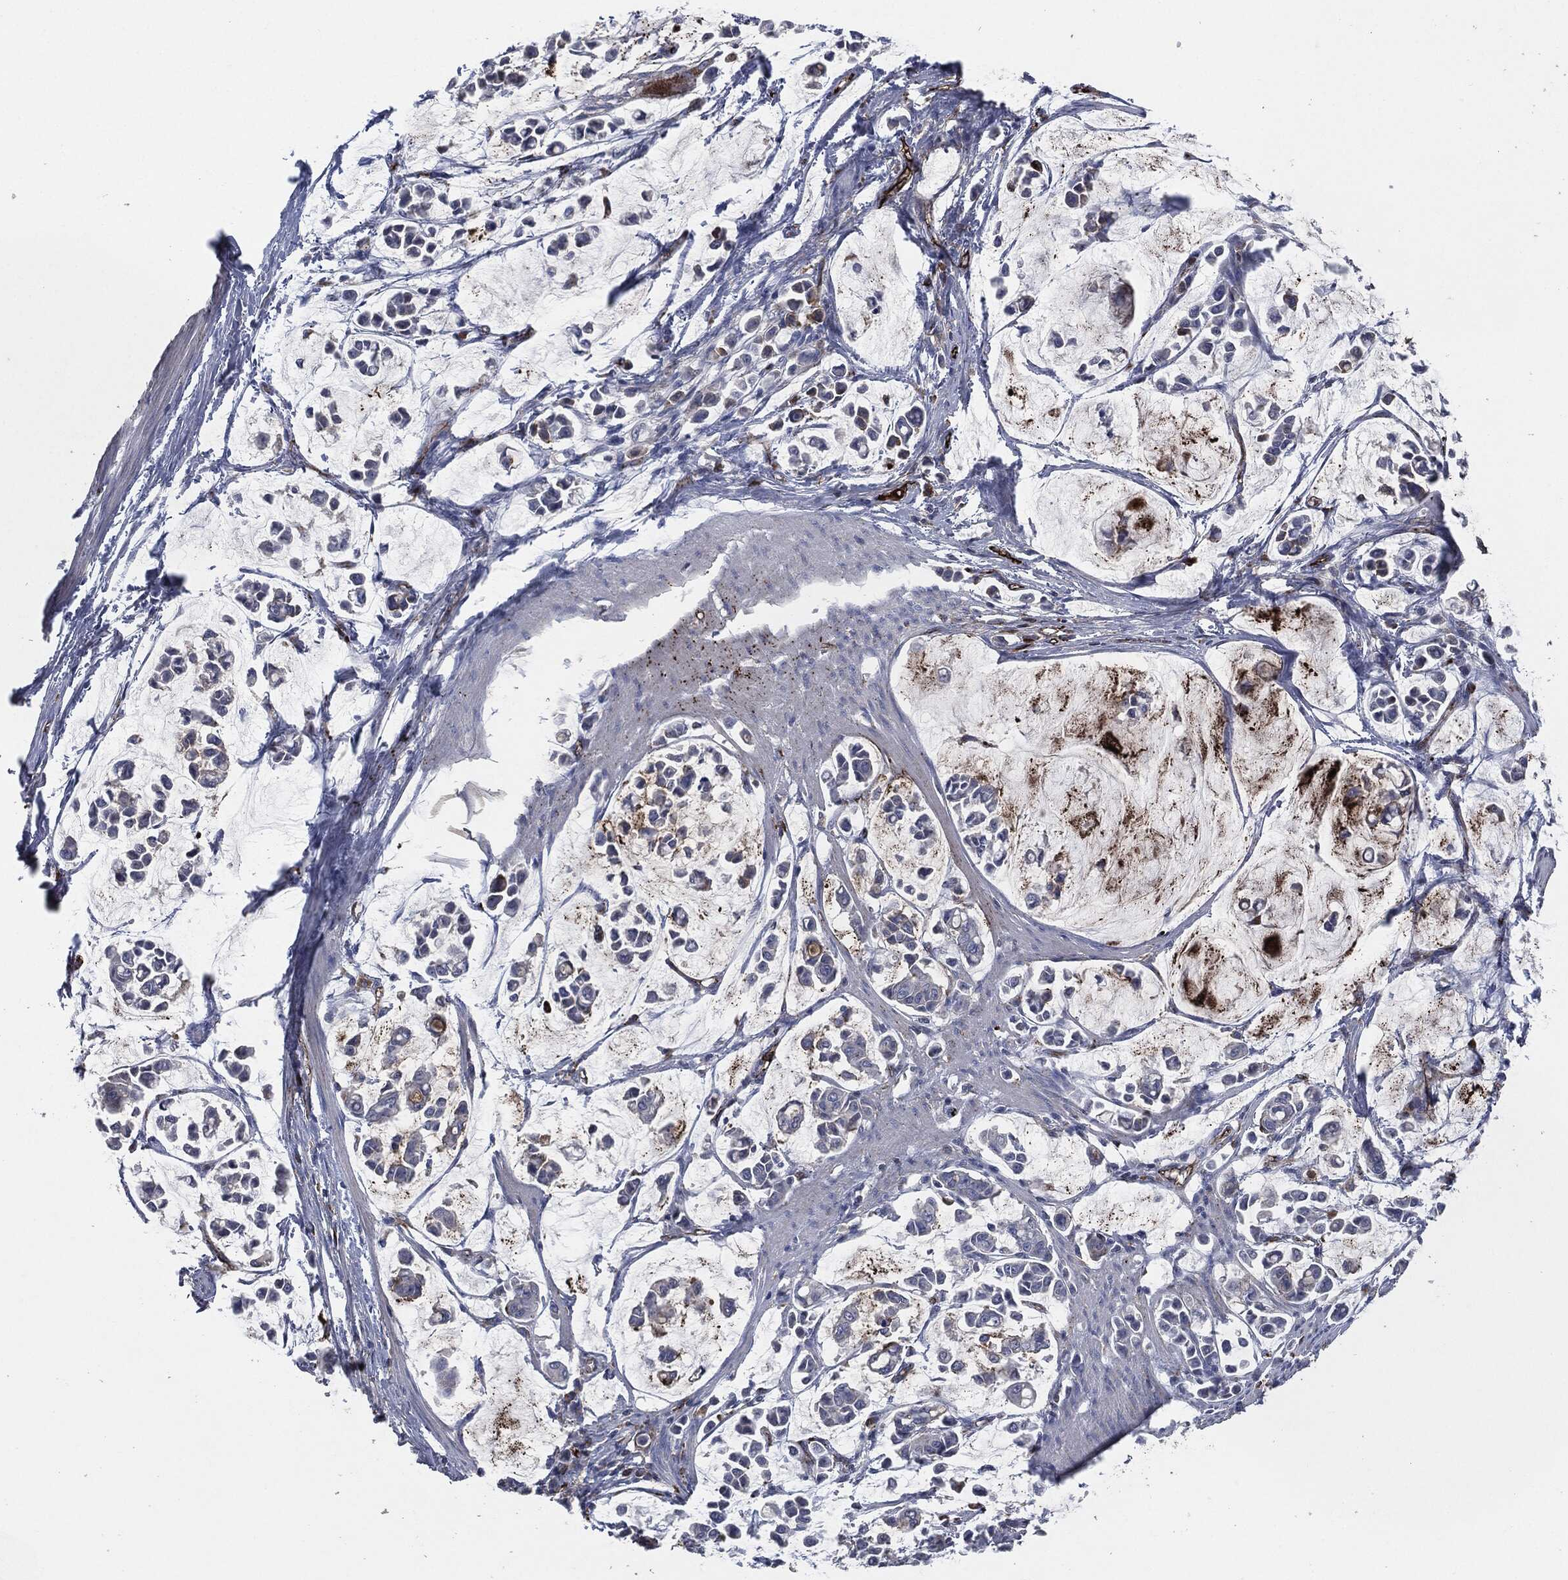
{"staining": {"intensity": "negative", "quantity": "none", "location": "none"}, "tissue": "stomach cancer", "cell_type": "Tumor cells", "image_type": "cancer", "snomed": [{"axis": "morphology", "description": "Adenocarcinoma, NOS"}, {"axis": "topography", "description": "Stomach"}], "caption": "Tumor cells are negative for brown protein staining in stomach adenocarcinoma.", "gene": "APOB", "patient": {"sex": "male", "age": 82}}